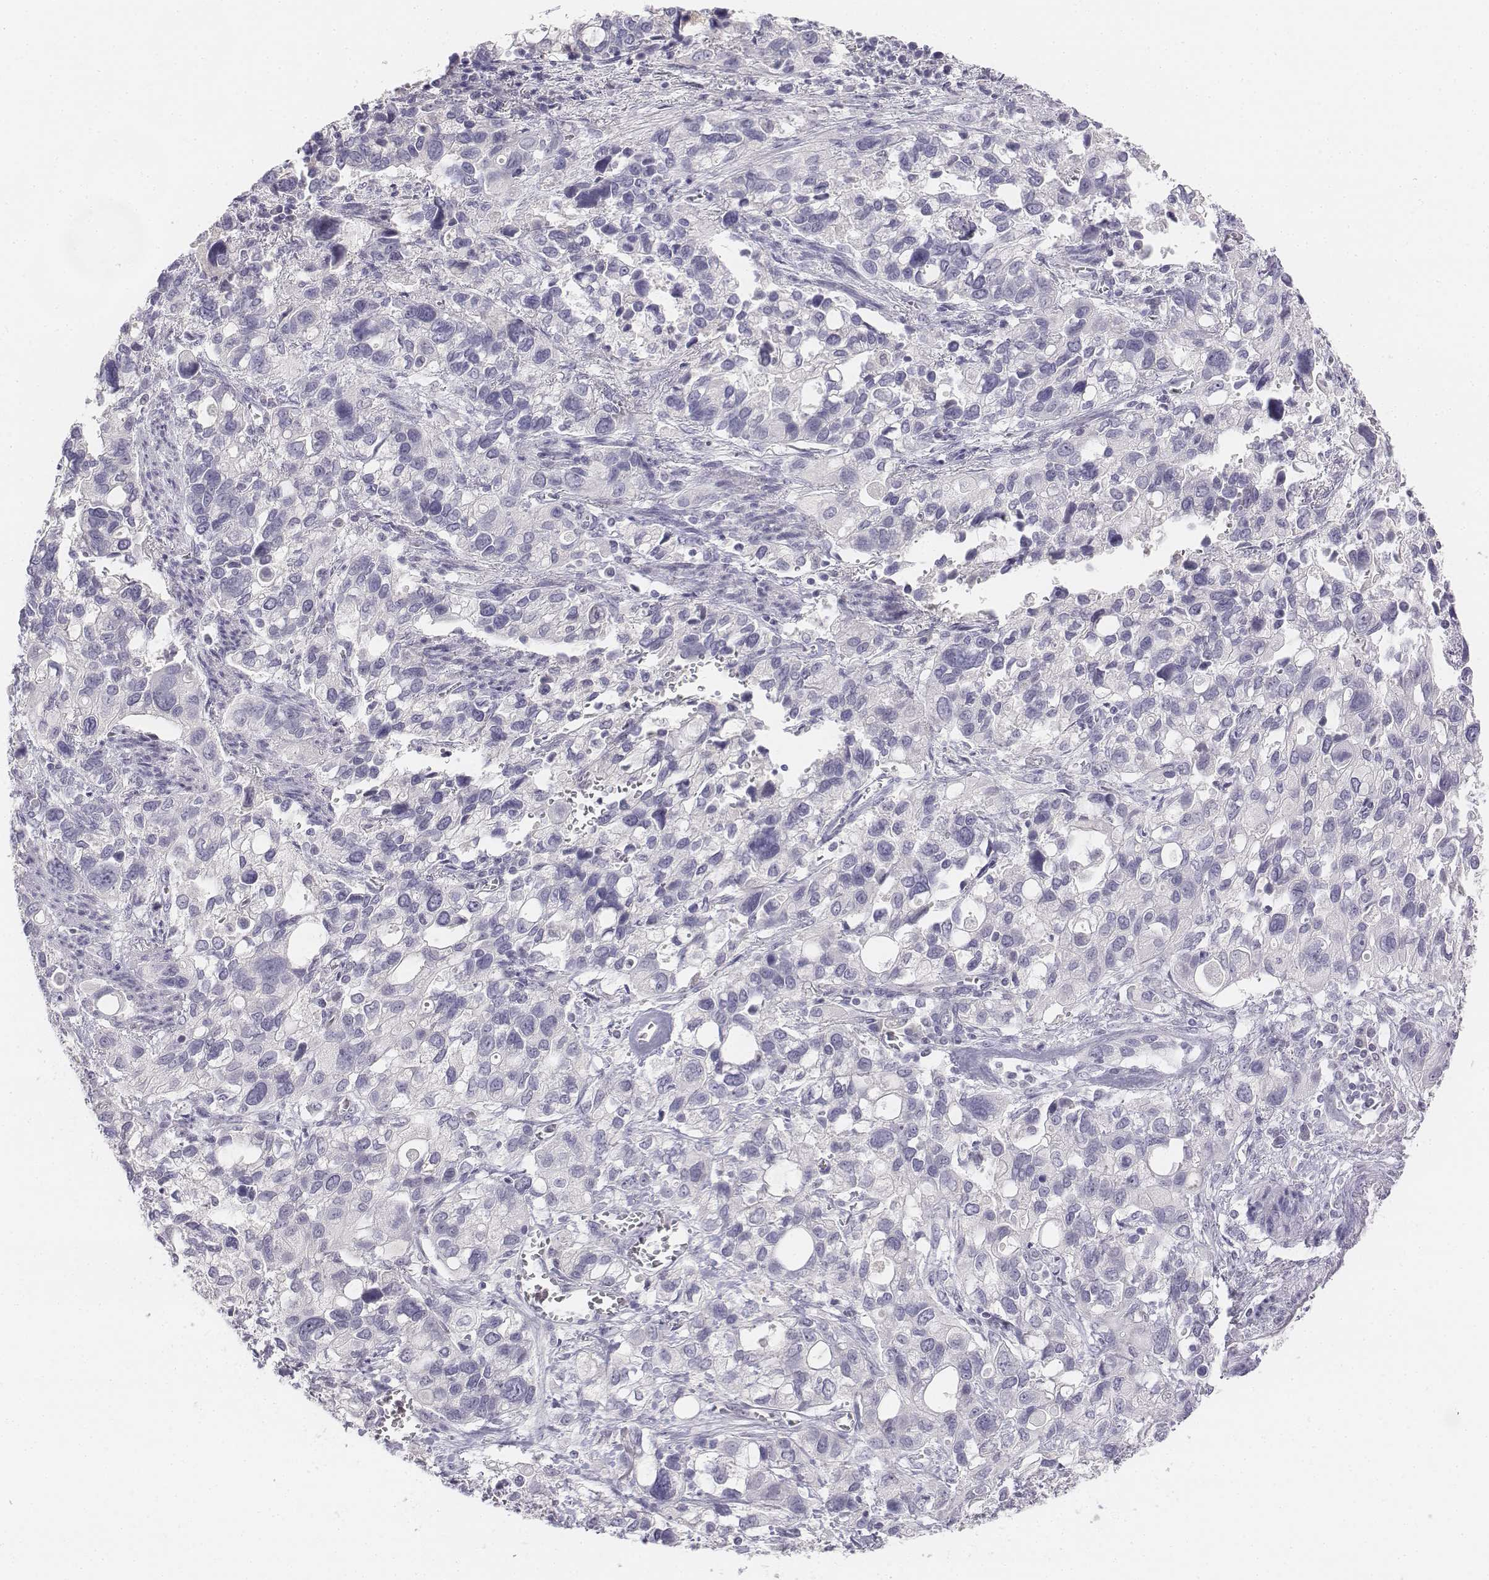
{"staining": {"intensity": "negative", "quantity": "none", "location": "none"}, "tissue": "stomach cancer", "cell_type": "Tumor cells", "image_type": "cancer", "snomed": [{"axis": "morphology", "description": "Adenocarcinoma, NOS"}, {"axis": "topography", "description": "Stomach, upper"}], "caption": "The immunohistochemistry micrograph has no significant expression in tumor cells of stomach cancer (adenocarcinoma) tissue. (Stains: DAB (3,3'-diaminobenzidine) immunohistochemistry (IHC) with hematoxylin counter stain, Microscopy: brightfield microscopy at high magnification).", "gene": "UCN2", "patient": {"sex": "female", "age": 81}}